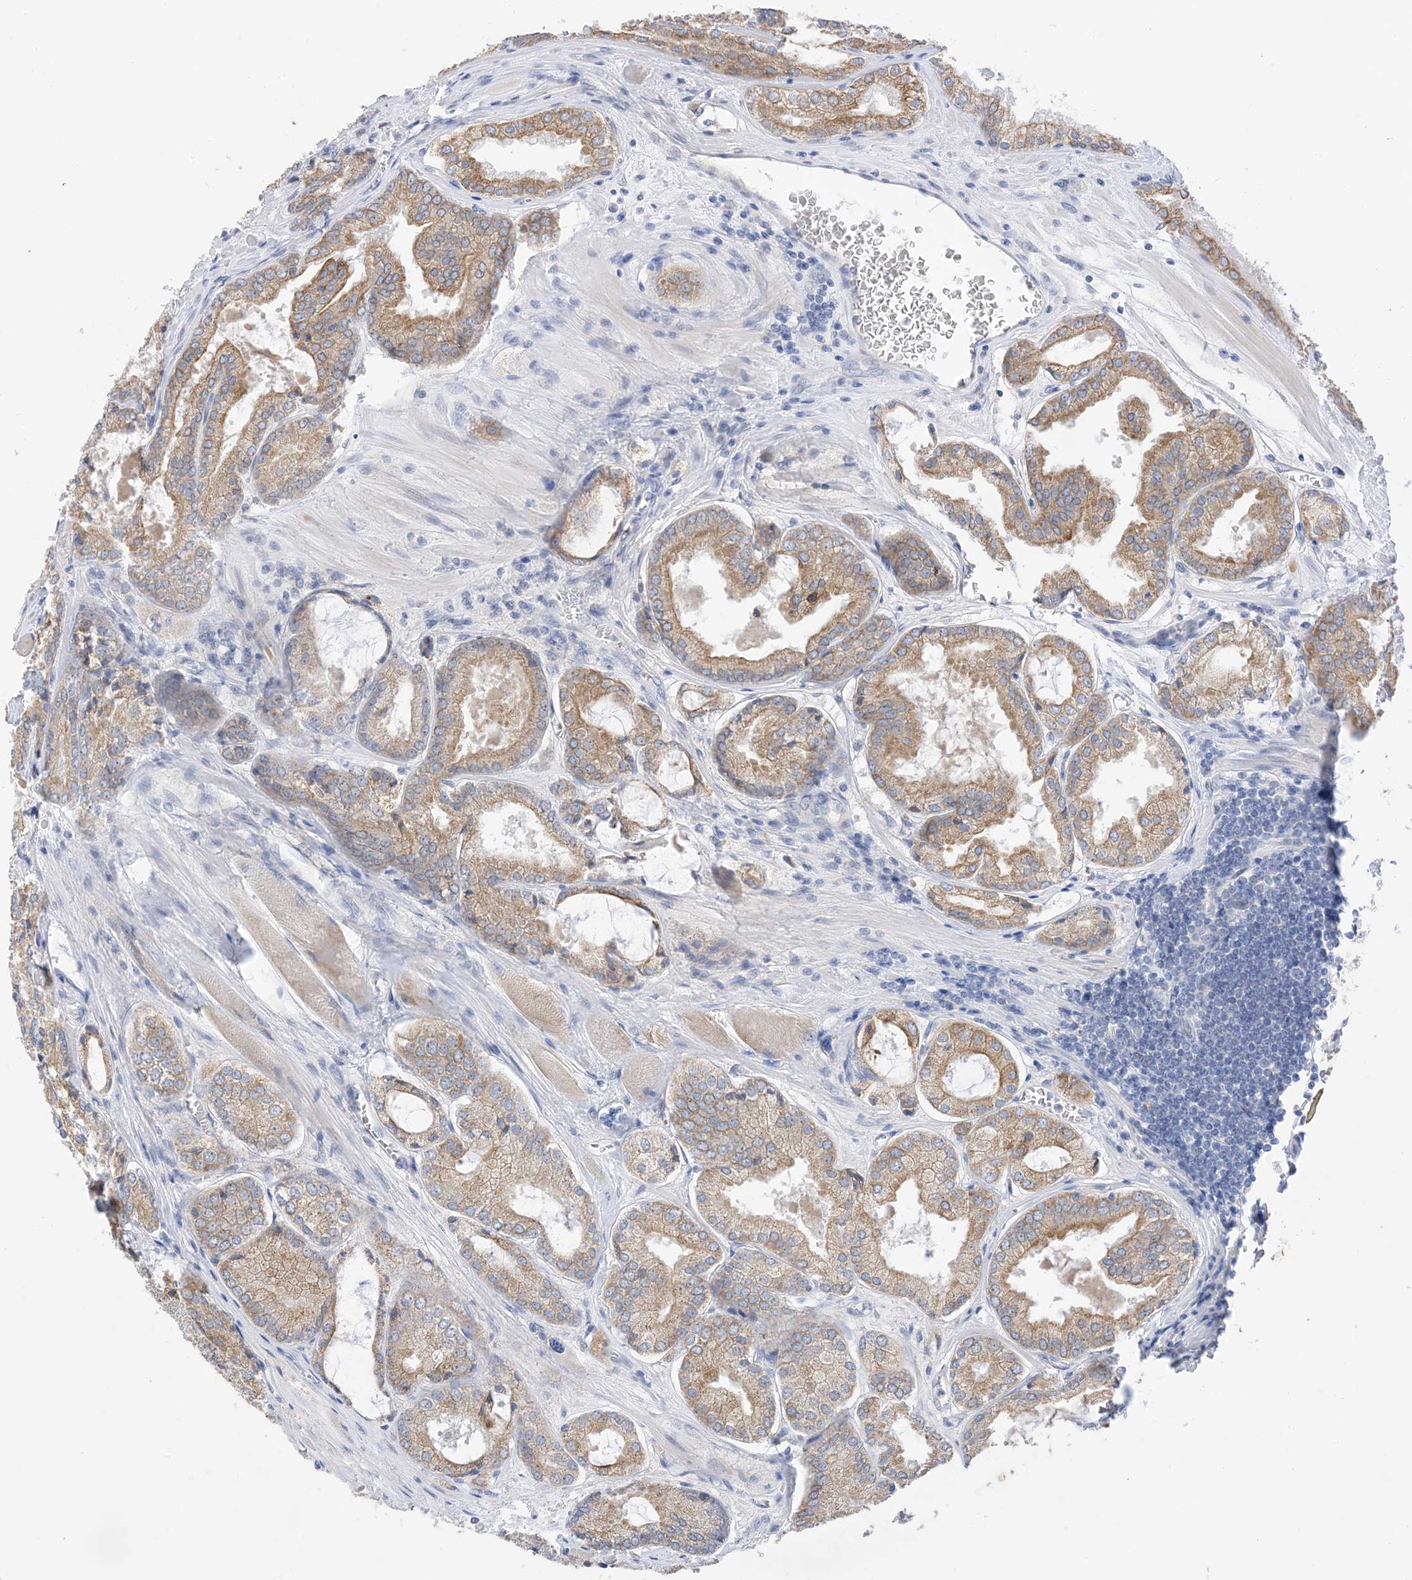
{"staining": {"intensity": "moderate", "quantity": ">75%", "location": "cytoplasmic/membranous"}, "tissue": "prostate cancer", "cell_type": "Tumor cells", "image_type": "cancer", "snomed": [{"axis": "morphology", "description": "Adenocarcinoma, Low grade"}, {"axis": "topography", "description": "Prostate"}], "caption": "Immunohistochemistry (IHC) of prostate cancer (adenocarcinoma (low-grade)) demonstrates medium levels of moderate cytoplasmic/membranous staining in approximately >75% of tumor cells. (Brightfield microscopy of DAB IHC at high magnification).", "gene": "PLK4", "patient": {"sex": "male", "age": 67}}